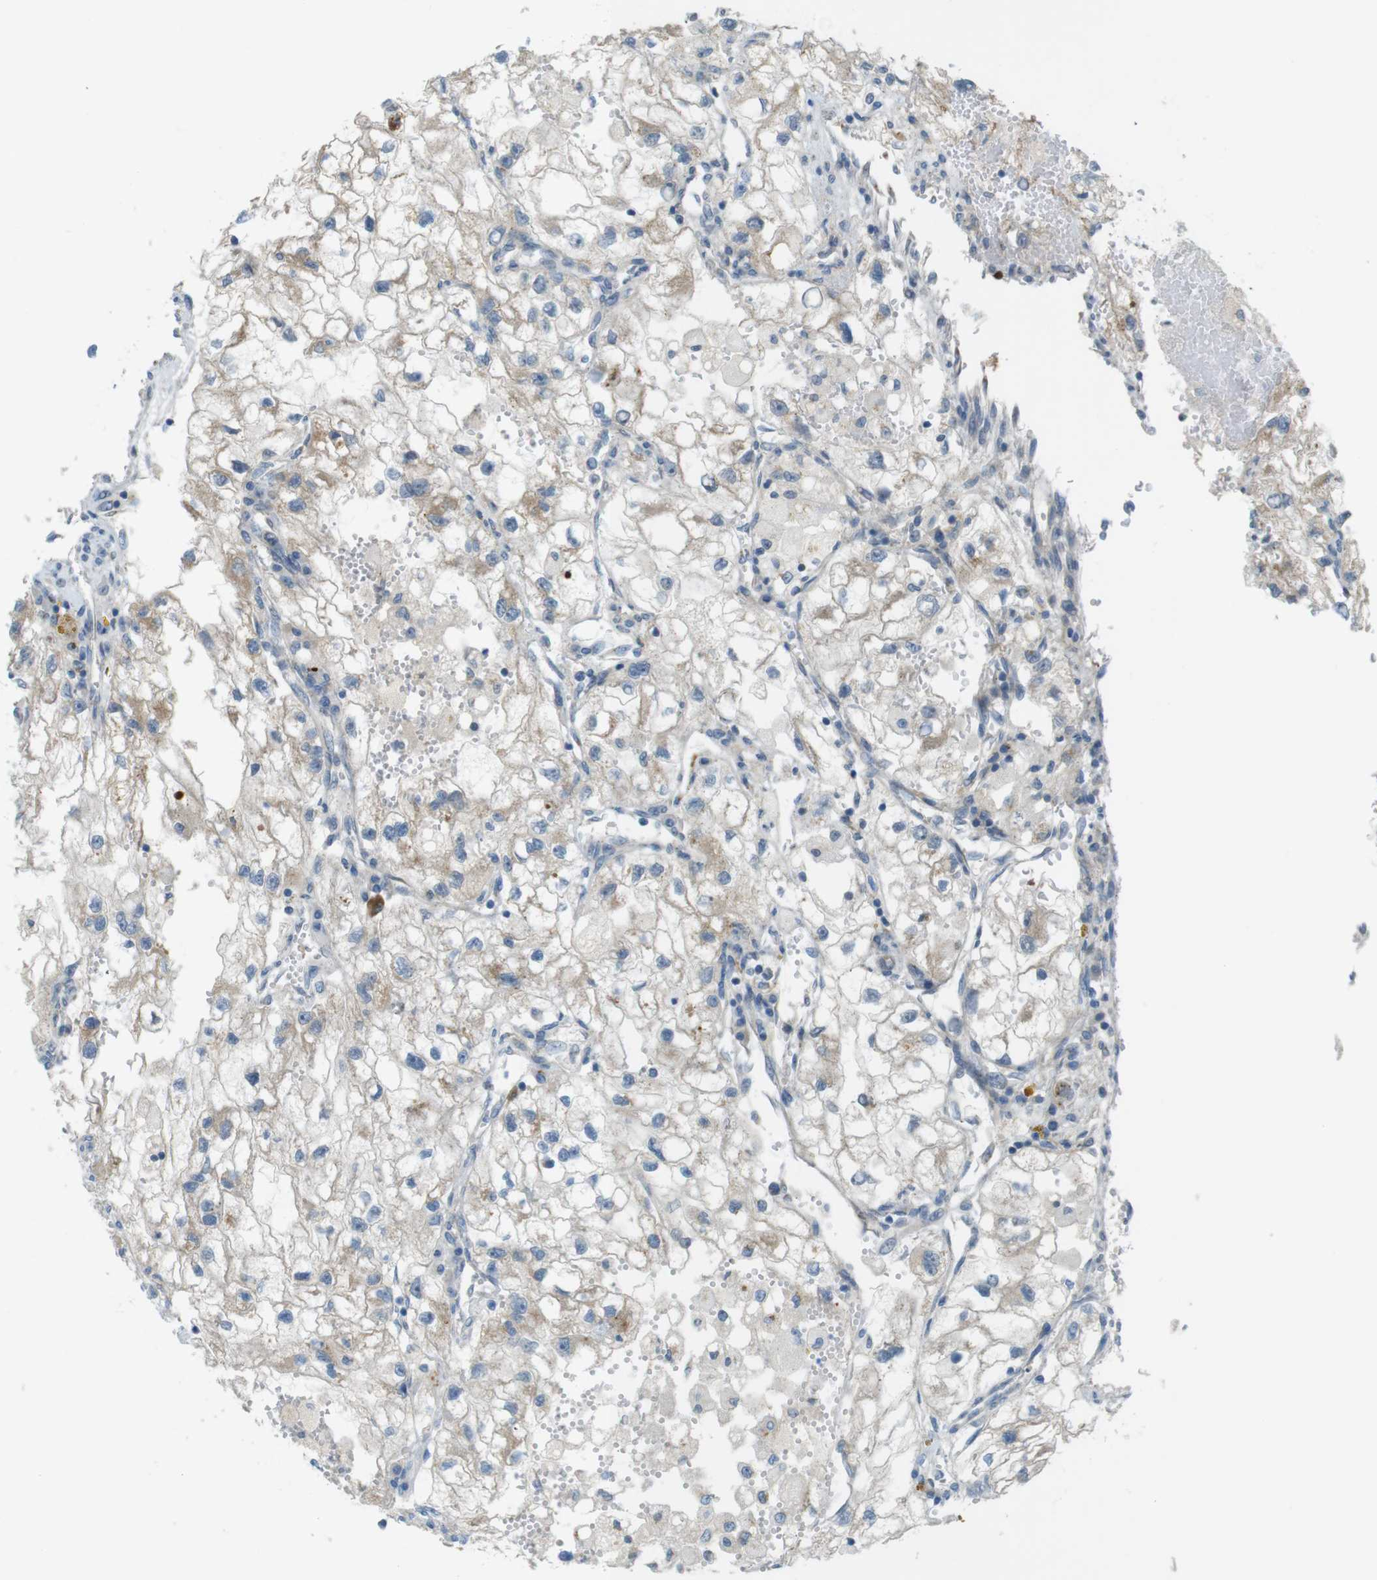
{"staining": {"intensity": "weak", "quantity": "<25%", "location": "cytoplasmic/membranous"}, "tissue": "renal cancer", "cell_type": "Tumor cells", "image_type": "cancer", "snomed": [{"axis": "morphology", "description": "Adenocarcinoma, NOS"}, {"axis": "topography", "description": "Kidney"}], "caption": "Human renal cancer (adenocarcinoma) stained for a protein using immunohistochemistry (IHC) reveals no staining in tumor cells.", "gene": "UGT8", "patient": {"sex": "female", "age": 70}}